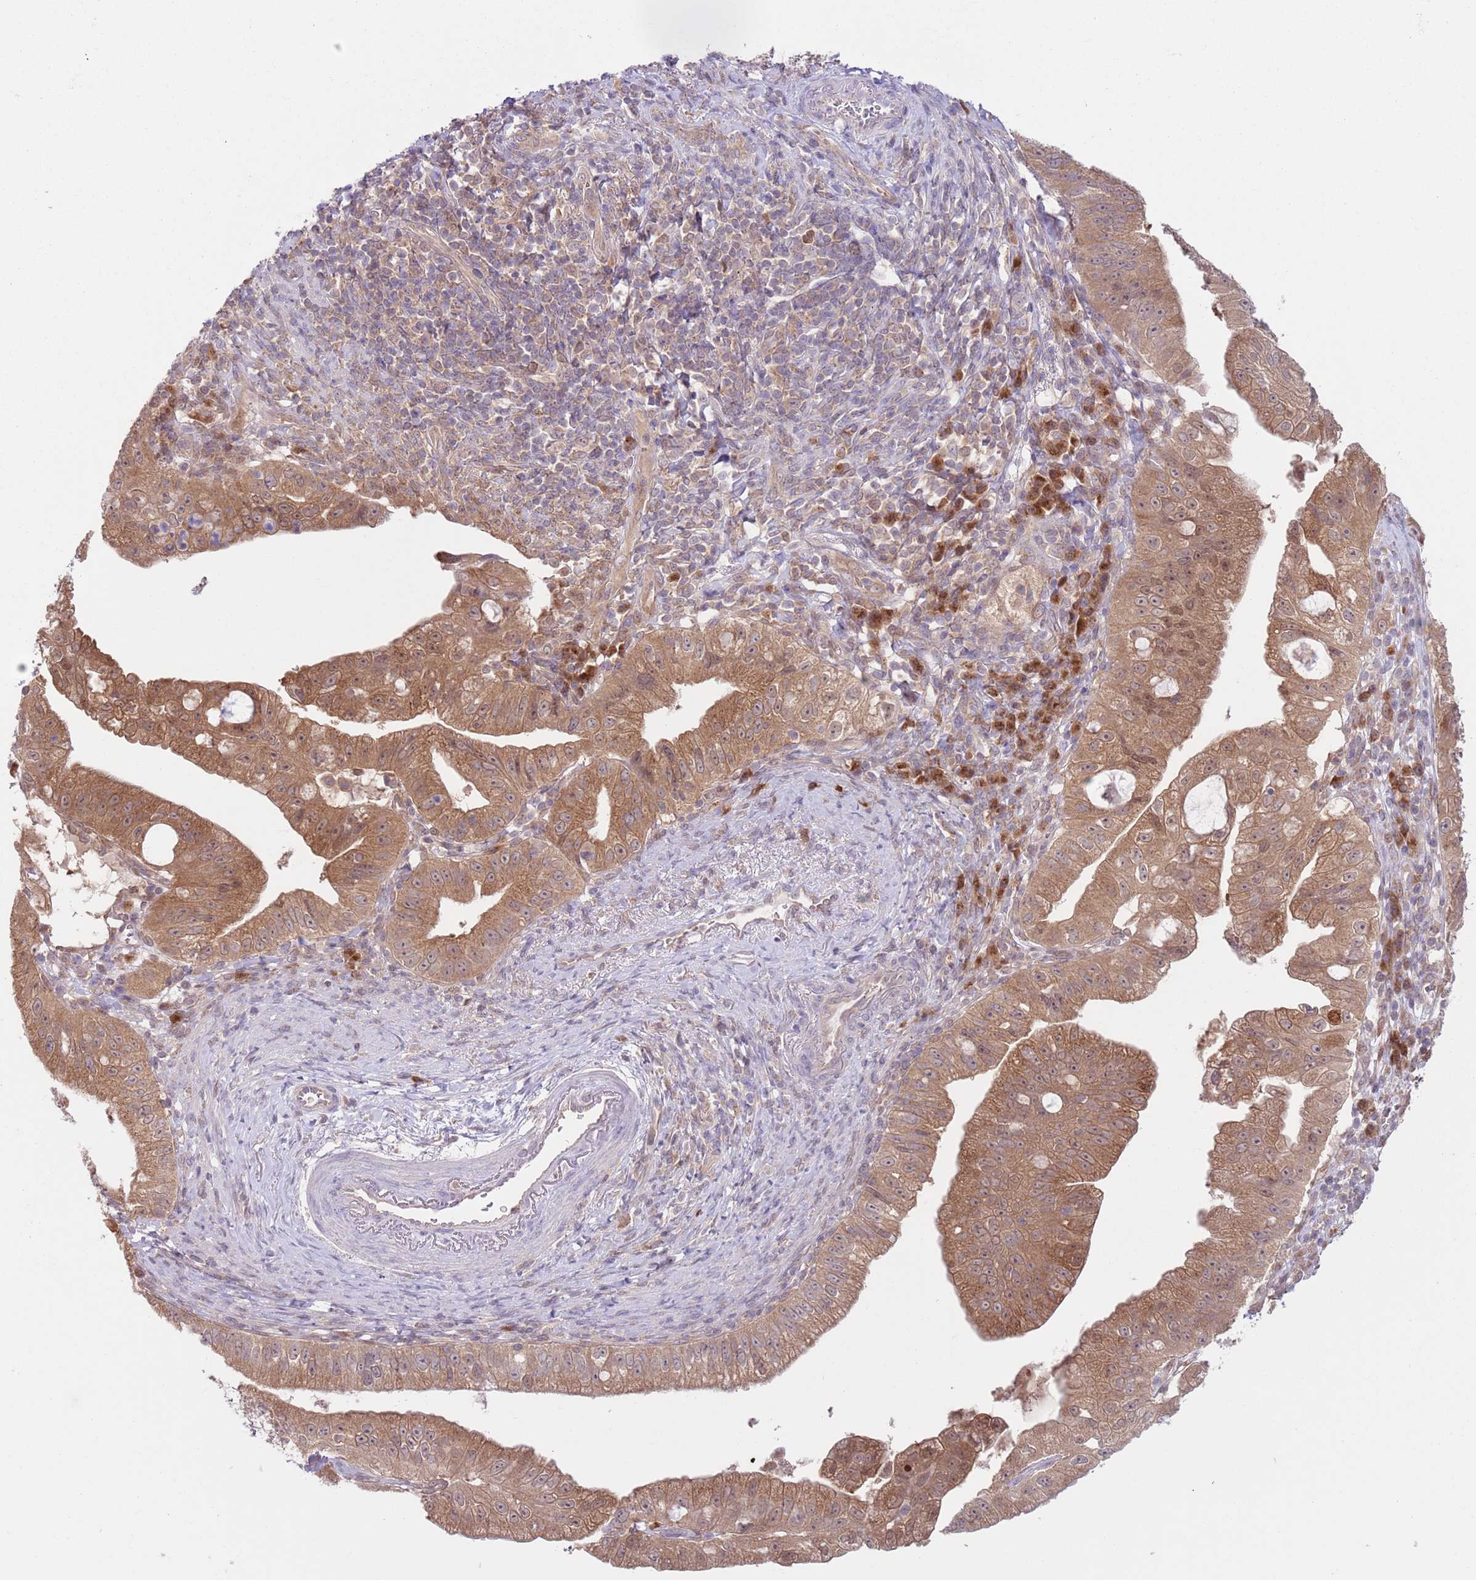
{"staining": {"intensity": "moderate", "quantity": ">75%", "location": "cytoplasmic/membranous"}, "tissue": "pancreatic cancer", "cell_type": "Tumor cells", "image_type": "cancer", "snomed": [{"axis": "morphology", "description": "Adenocarcinoma, NOS"}, {"axis": "topography", "description": "Pancreas"}], "caption": "This image reveals immunohistochemistry staining of pancreatic cancer (adenocarcinoma), with medium moderate cytoplasmic/membranous staining in approximately >75% of tumor cells.", "gene": "COPE", "patient": {"sex": "male", "age": 70}}